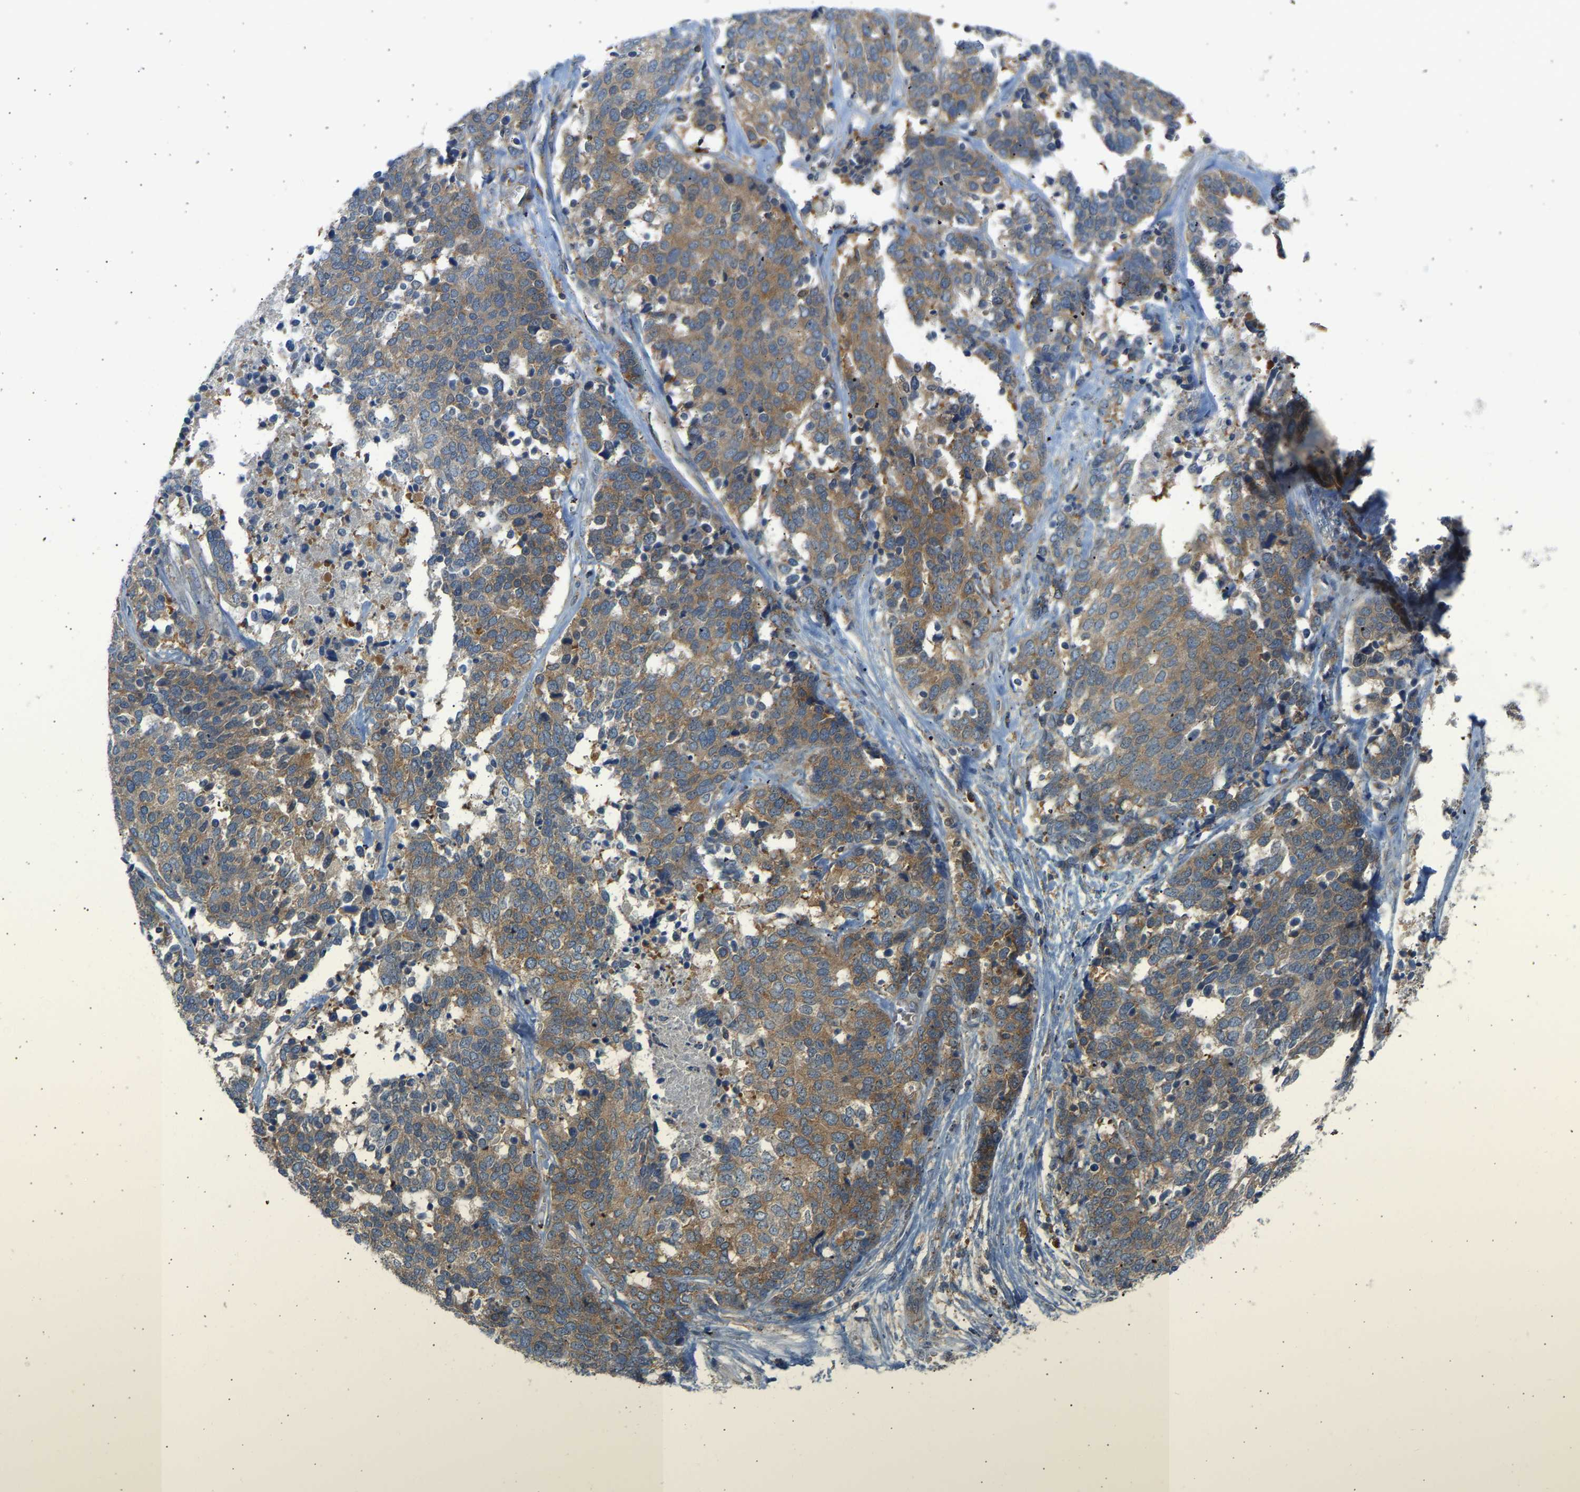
{"staining": {"intensity": "moderate", "quantity": ">75%", "location": "cytoplasmic/membranous"}, "tissue": "ovarian cancer", "cell_type": "Tumor cells", "image_type": "cancer", "snomed": [{"axis": "morphology", "description": "Cystadenocarcinoma, serous, NOS"}, {"axis": "topography", "description": "Ovary"}], "caption": "Tumor cells display moderate cytoplasmic/membranous staining in approximately >75% of cells in ovarian serous cystadenocarcinoma. (brown staining indicates protein expression, while blue staining denotes nuclei).", "gene": "TRIM50", "patient": {"sex": "female", "age": 44}}